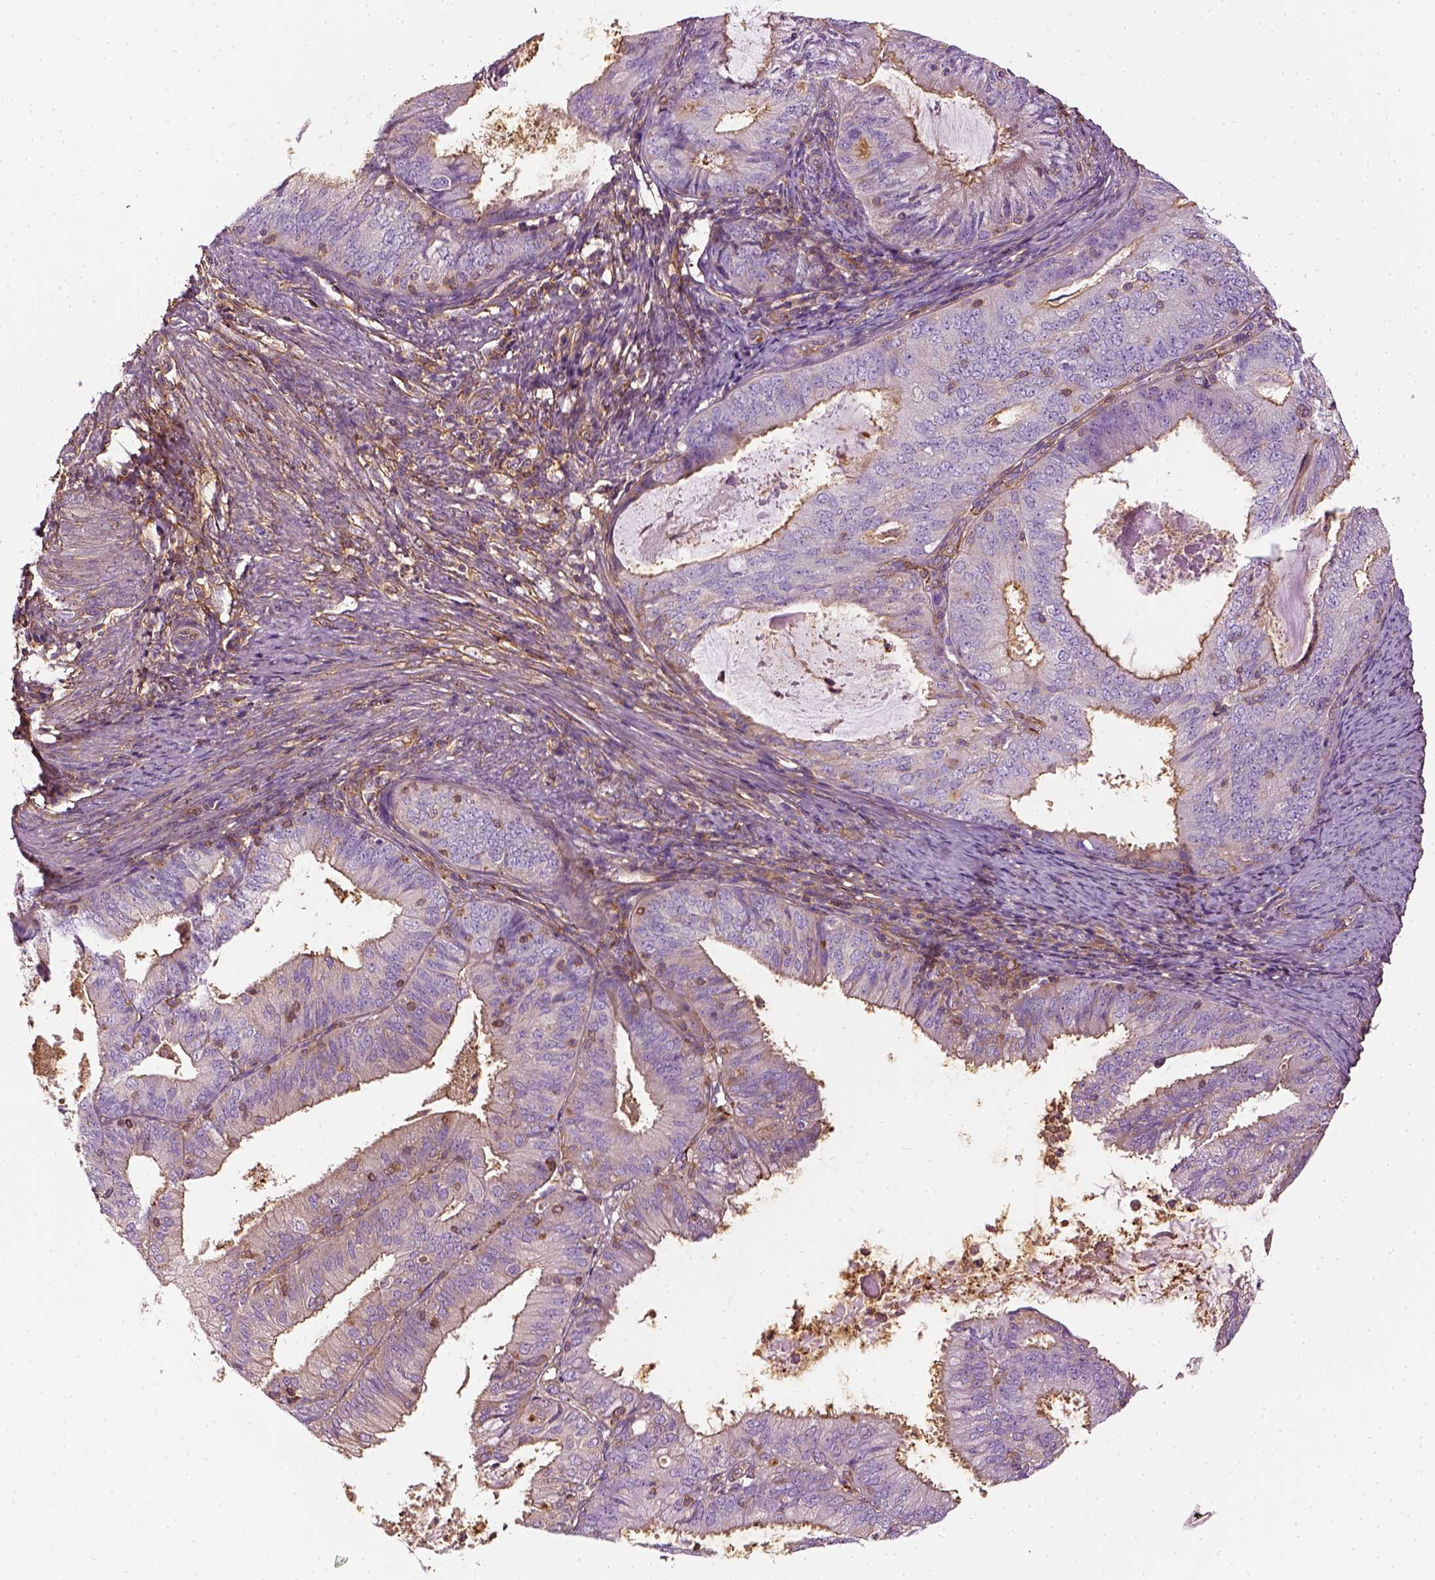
{"staining": {"intensity": "negative", "quantity": "none", "location": "none"}, "tissue": "endometrial cancer", "cell_type": "Tumor cells", "image_type": "cancer", "snomed": [{"axis": "morphology", "description": "Adenocarcinoma, NOS"}, {"axis": "topography", "description": "Endometrium"}], "caption": "The histopathology image displays no staining of tumor cells in endometrial cancer.", "gene": "COL6A2", "patient": {"sex": "female", "age": 57}}